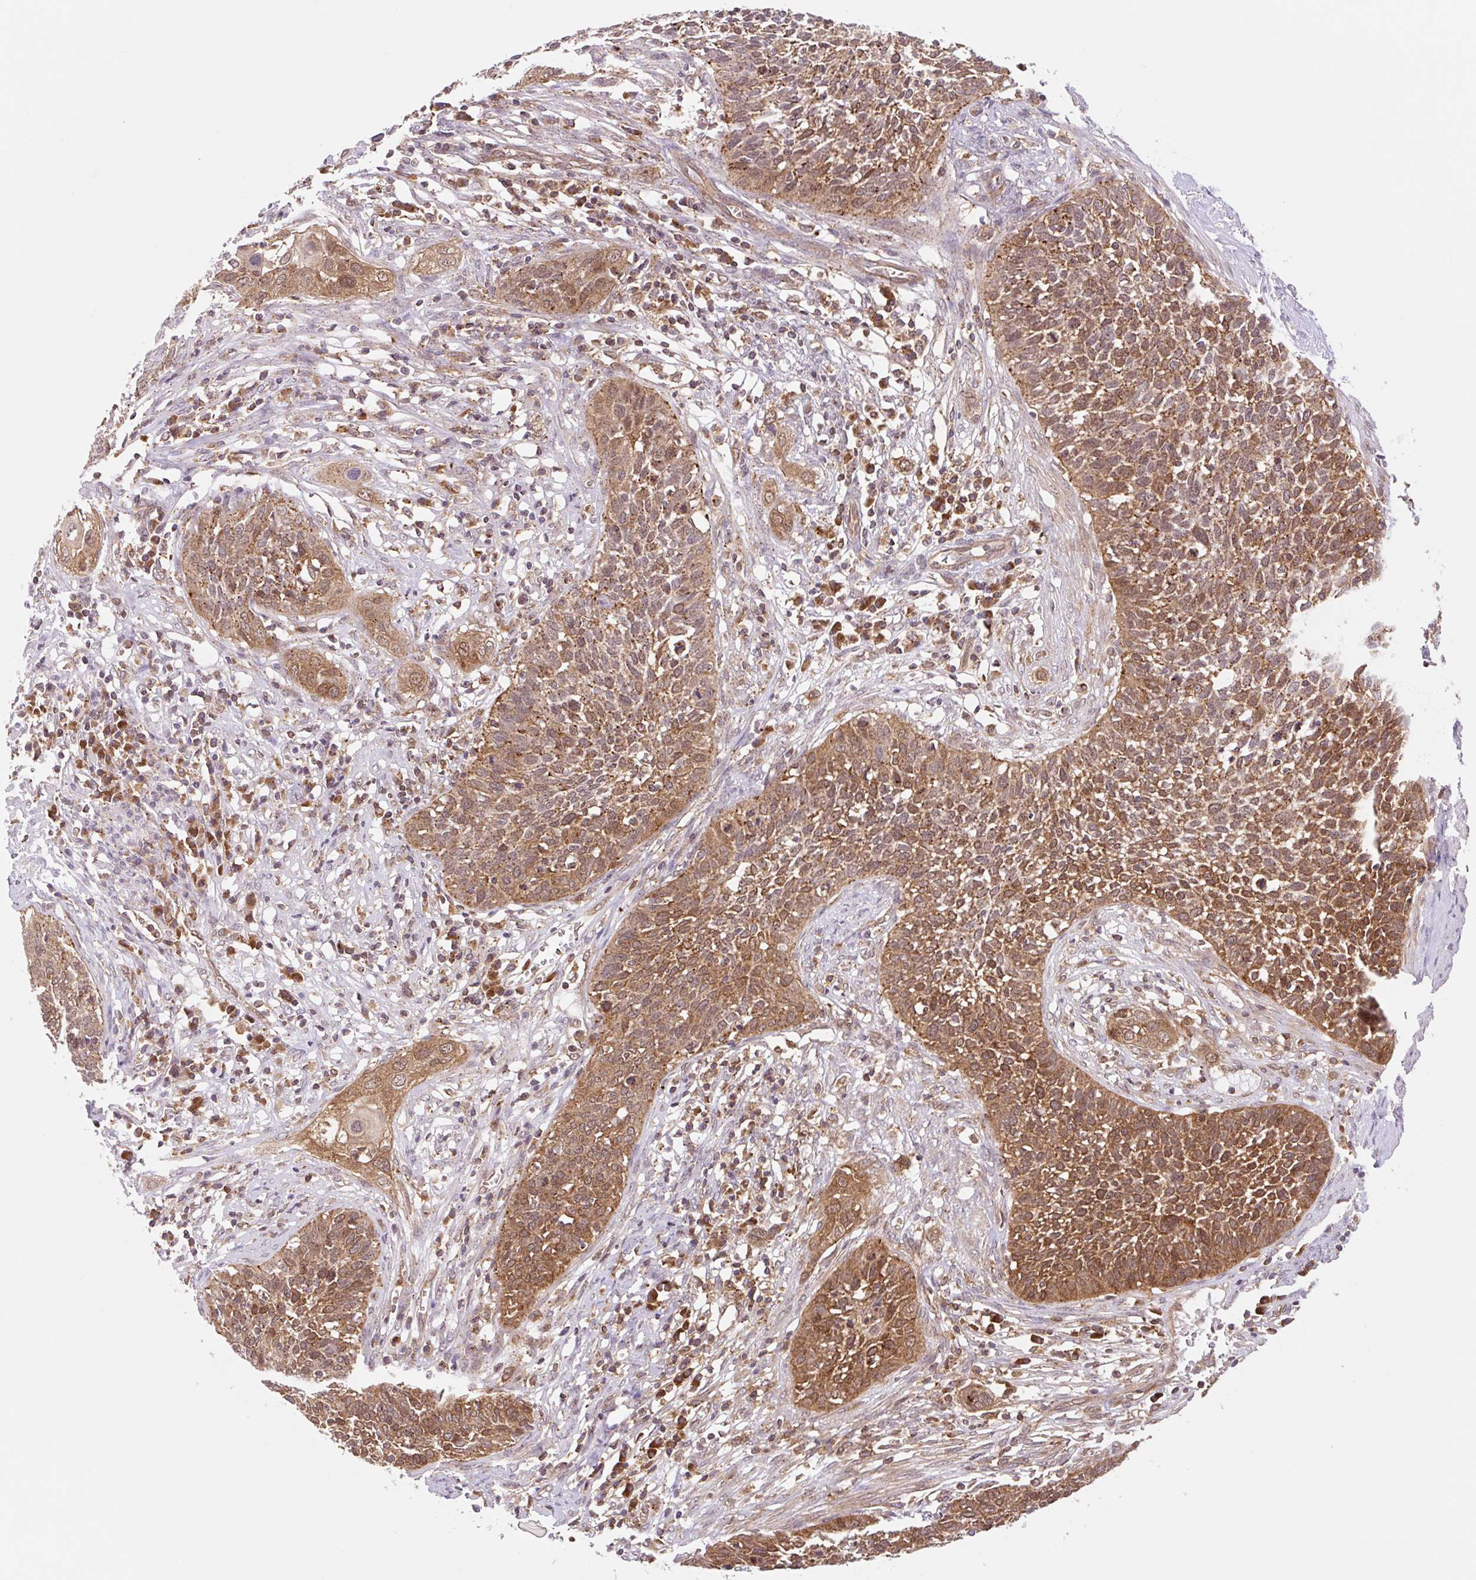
{"staining": {"intensity": "strong", "quantity": ">75%", "location": "cytoplasmic/membranous"}, "tissue": "cervical cancer", "cell_type": "Tumor cells", "image_type": "cancer", "snomed": [{"axis": "morphology", "description": "Squamous cell carcinoma, NOS"}, {"axis": "topography", "description": "Cervix"}], "caption": "Brown immunohistochemical staining in human cervical cancer displays strong cytoplasmic/membranous expression in approximately >75% of tumor cells.", "gene": "VPS4A", "patient": {"sex": "female", "age": 34}}